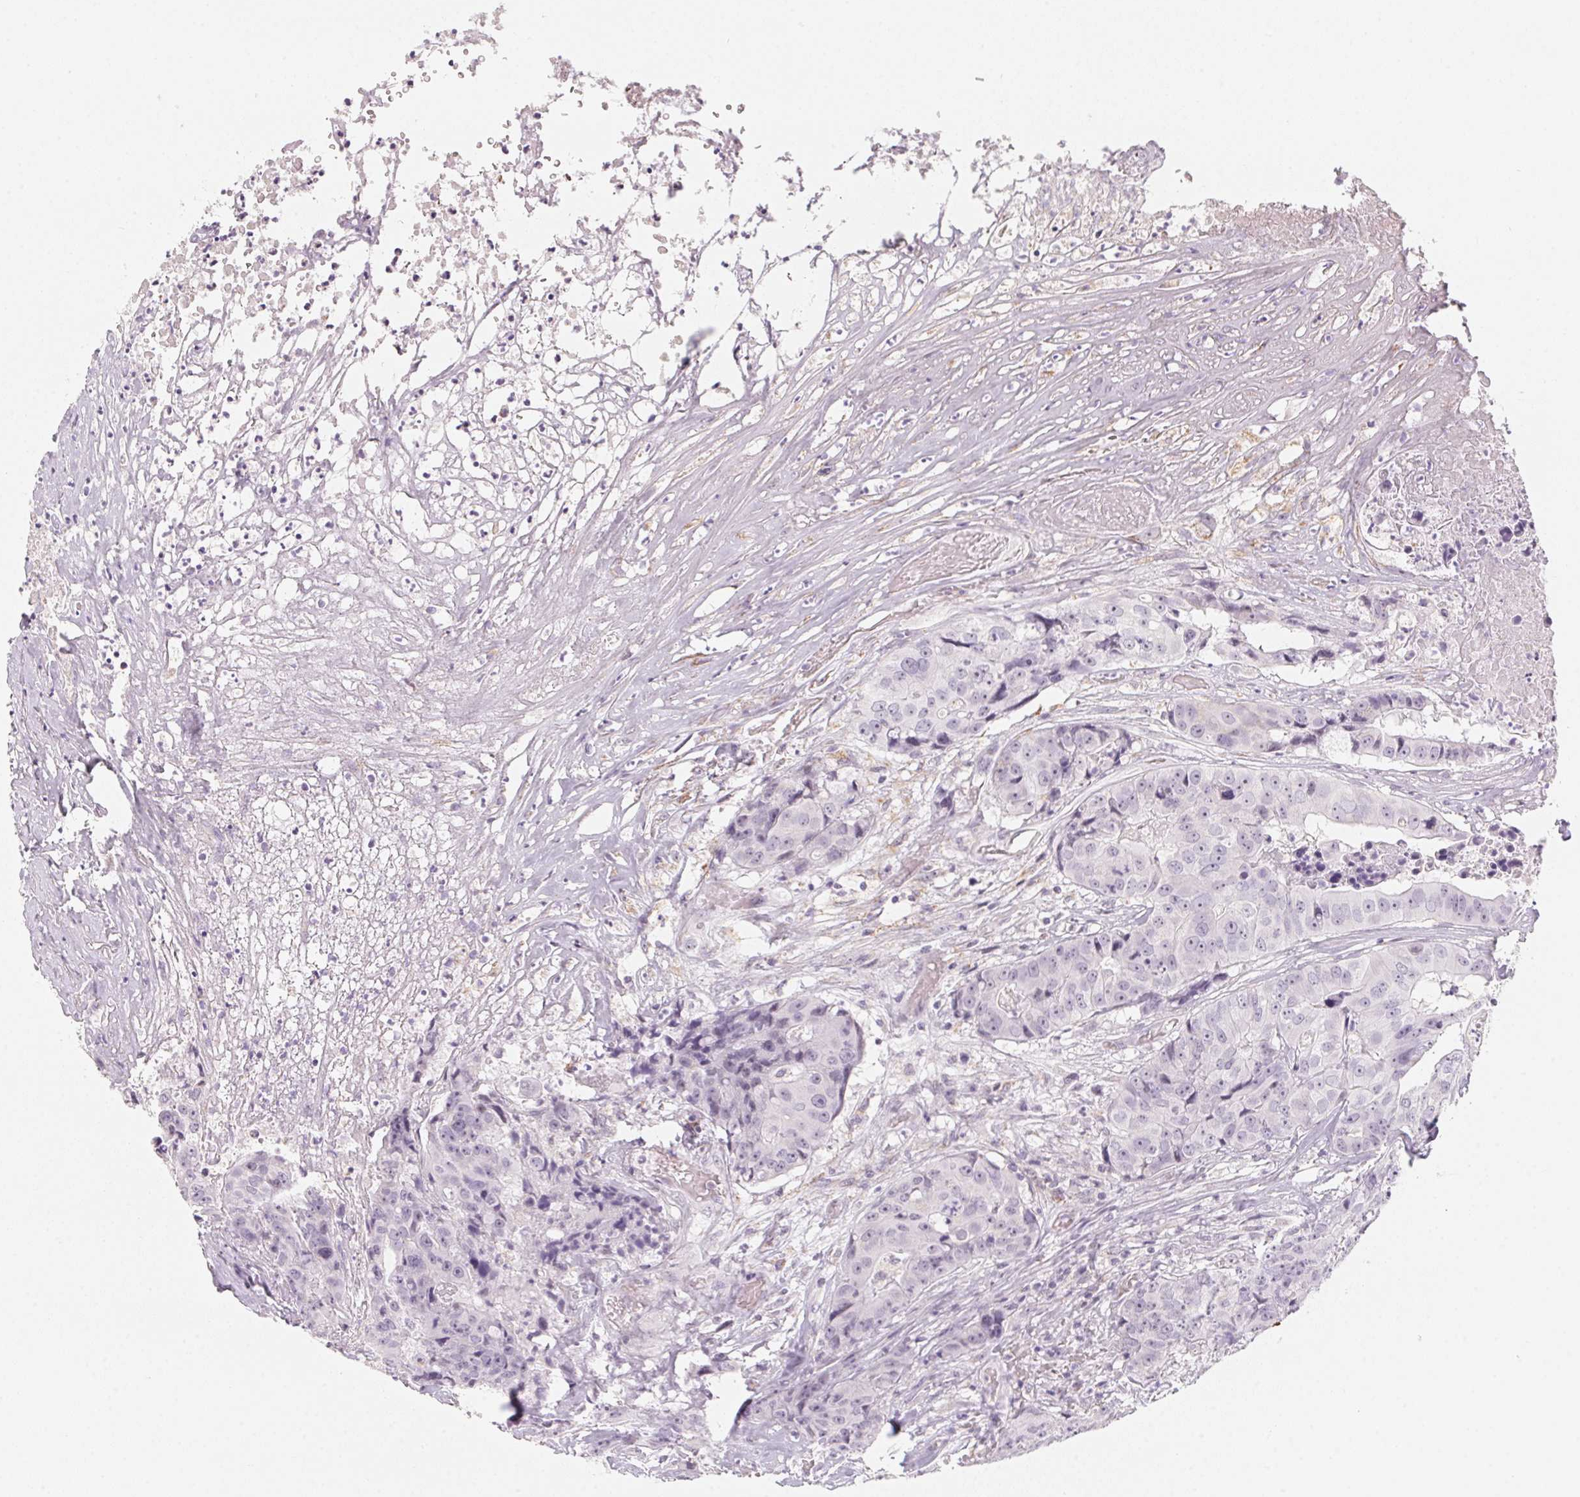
{"staining": {"intensity": "negative", "quantity": "none", "location": "none"}, "tissue": "colorectal cancer", "cell_type": "Tumor cells", "image_type": "cancer", "snomed": [{"axis": "morphology", "description": "Adenocarcinoma, NOS"}, {"axis": "topography", "description": "Rectum"}], "caption": "Photomicrograph shows no protein positivity in tumor cells of colorectal cancer tissue.", "gene": "PRPH", "patient": {"sex": "female", "age": 62}}